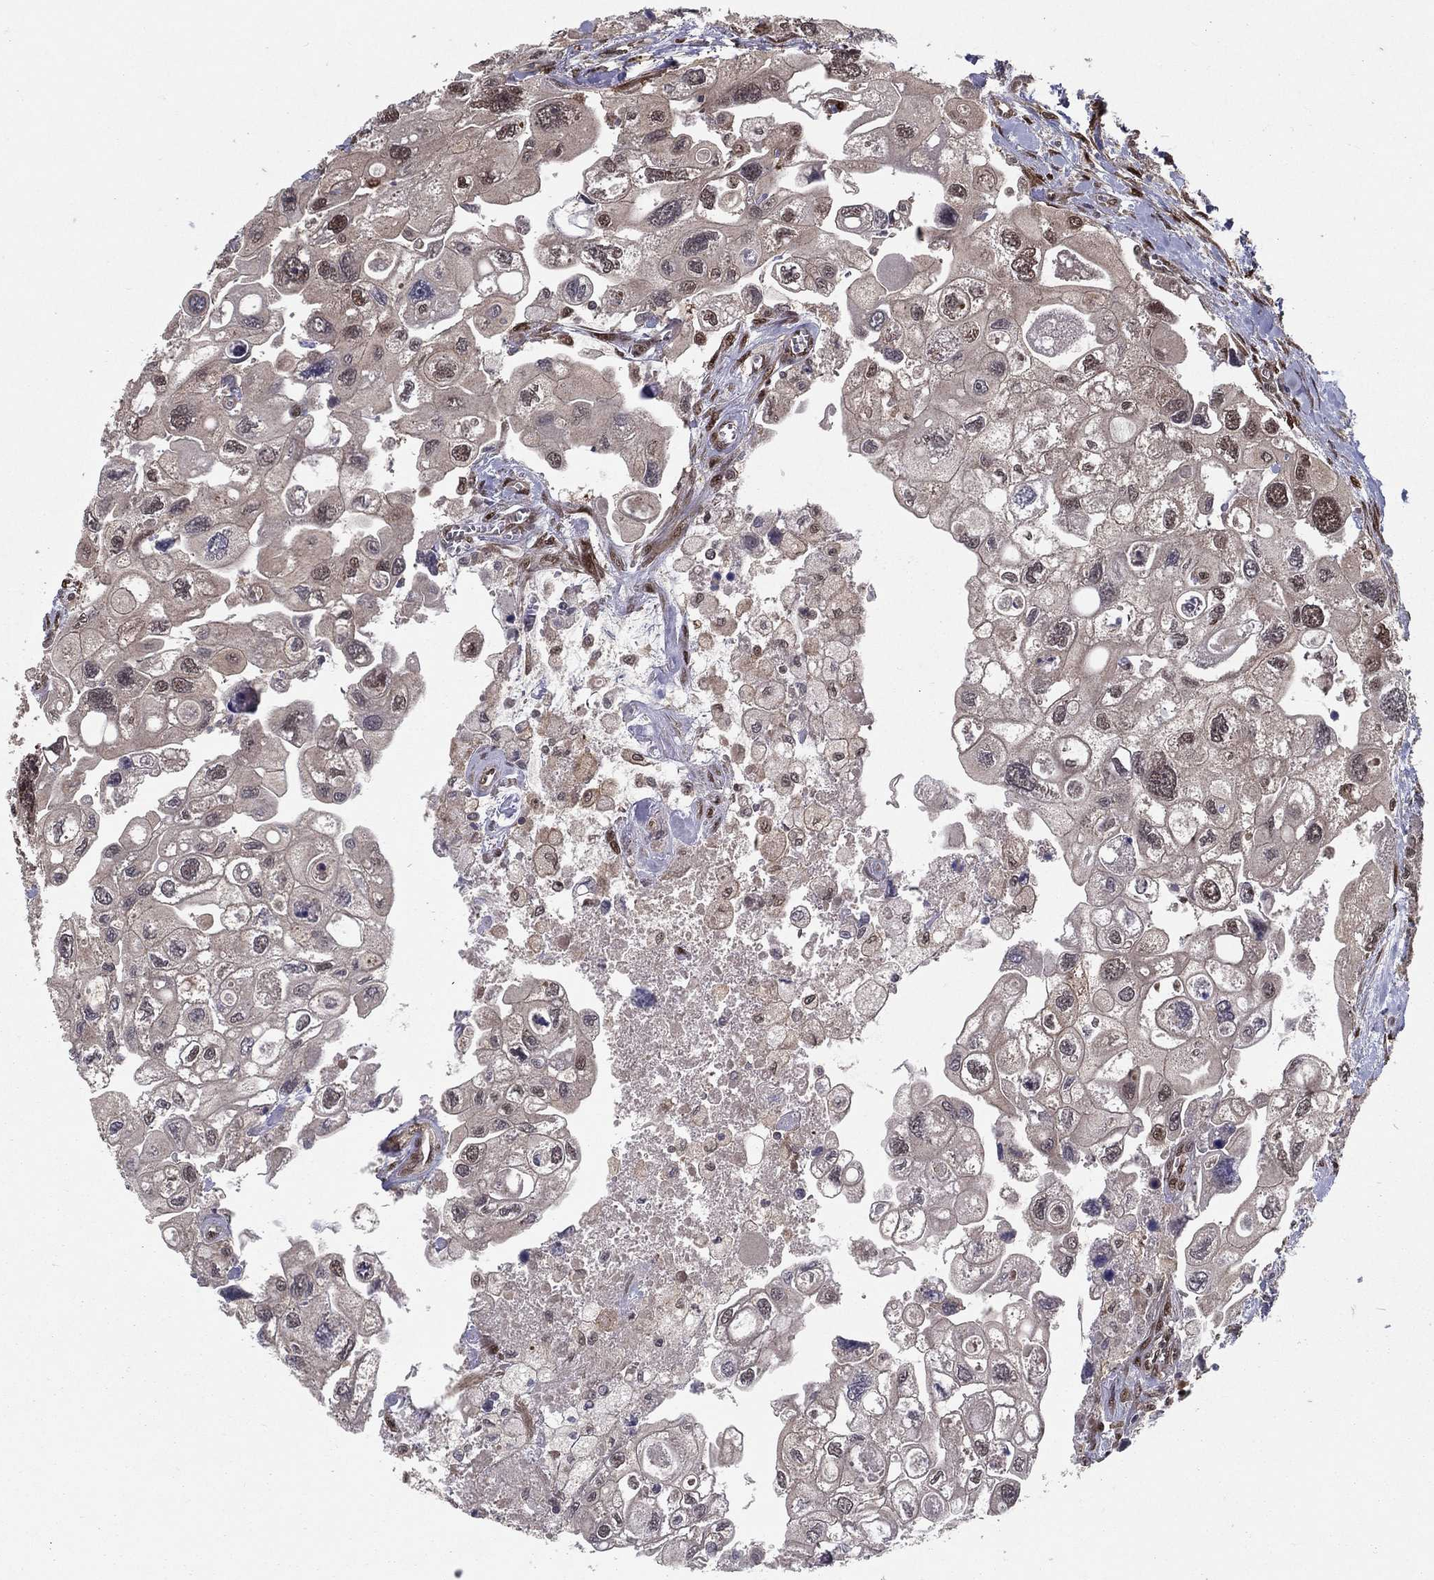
{"staining": {"intensity": "negative", "quantity": "none", "location": "none"}, "tissue": "urothelial cancer", "cell_type": "Tumor cells", "image_type": "cancer", "snomed": [{"axis": "morphology", "description": "Urothelial carcinoma, High grade"}, {"axis": "topography", "description": "Urinary bladder"}], "caption": "Tumor cells are negative for protein expression in human urothelial carcinoma (high-grade).", "gene": "CARM1", "patient": {"sex": "male", "age": 59}}